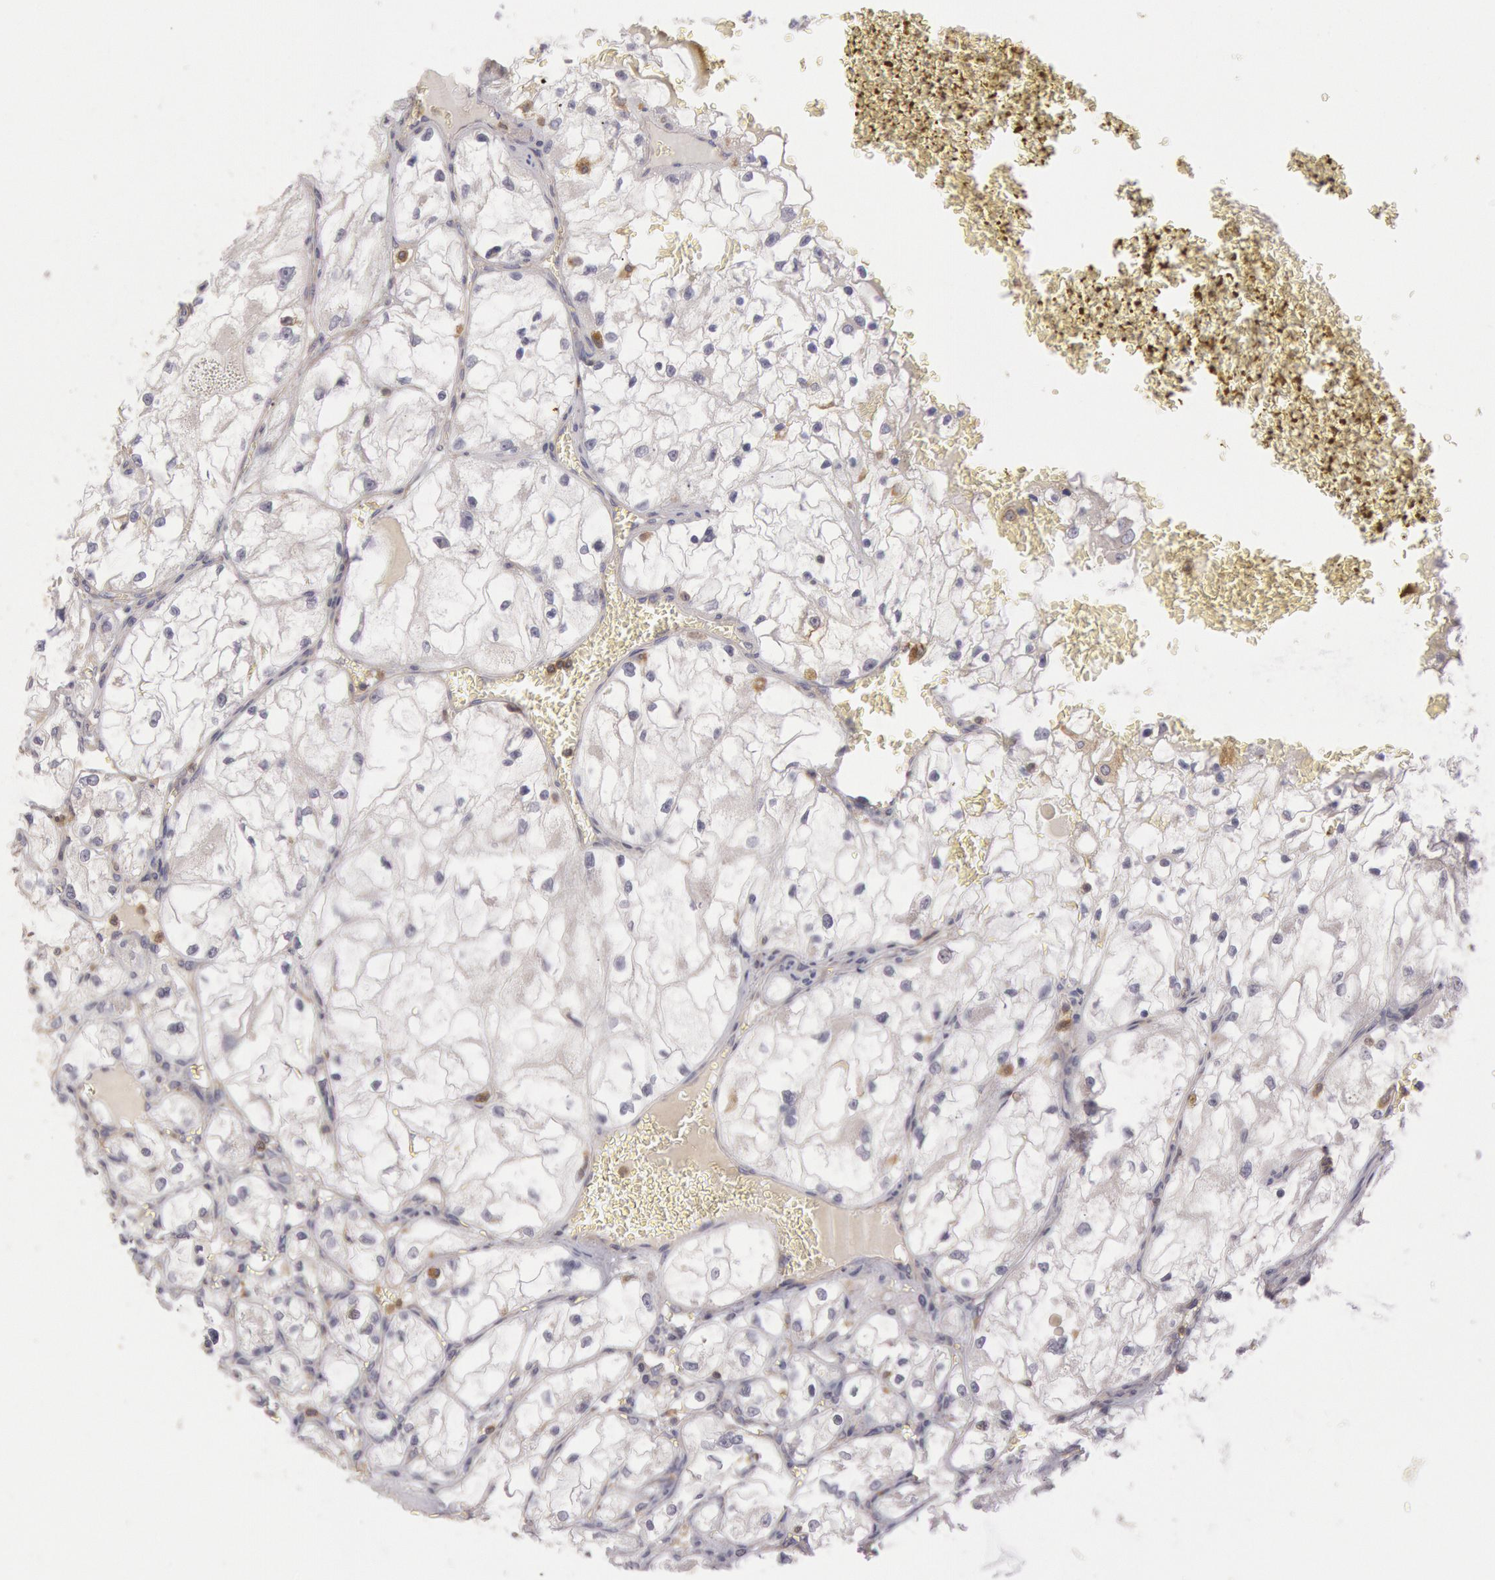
{"staining": {"intensity": "negative", "quantity": "none", "location": "none"}, "tissue": "renal cancer", "cell_type": "Tumor cells", "image_type": "cancer", "snomed": [{"axis": "morphology", "description": "Adenocarcinoma, NOS"}, {"axis": "topography", "description": "Kidney"}], "caption": "Tumor cells are negative for protein expression in human renal cancer. (Stains: DAB immunohistochemistry (IHC) with hematoxylin counter stain, Microscopy: brightfield microscopy at high magnification).", "gene": "PIK3R1", "patient": {"sex": "male", "age": 61}}